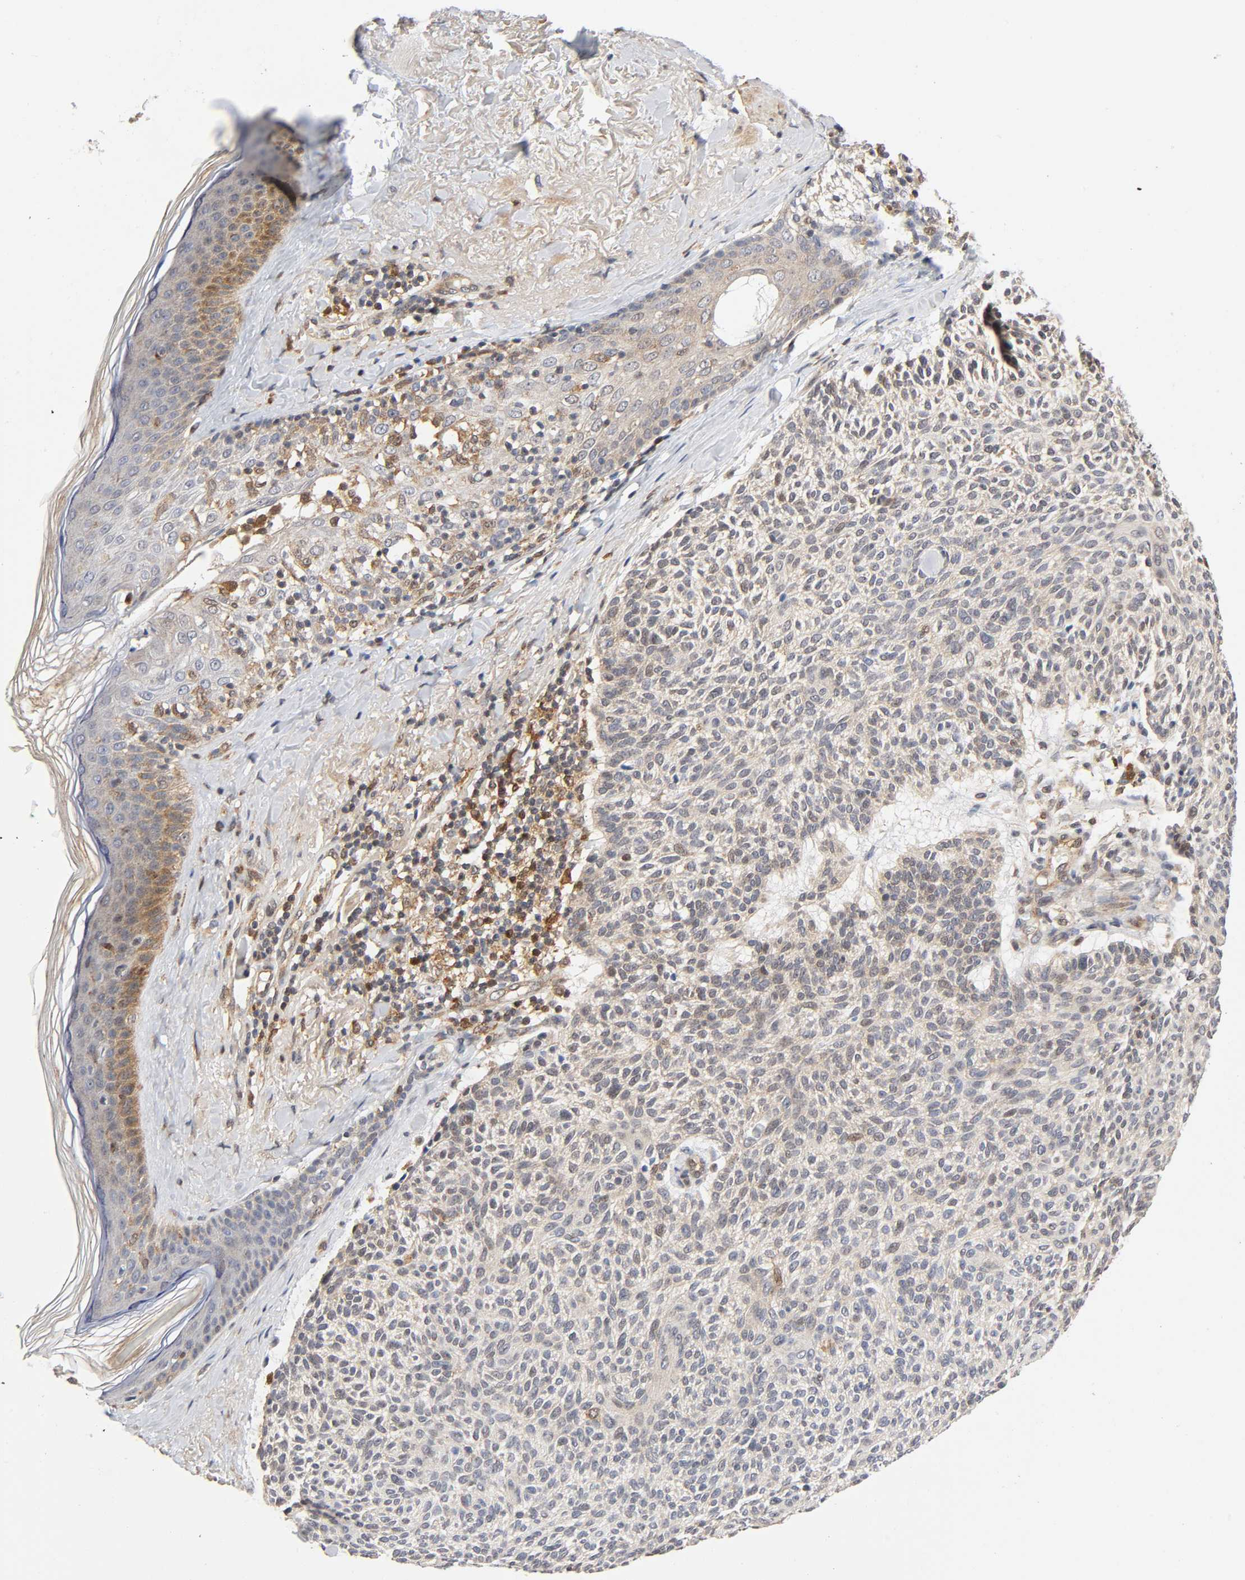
{"staining": {"intensity": "weak", "quantity": "<25%", "location": "cytoplasmic/membranous"}, "tissue": "skin cancer", "cell_type": "Tumor cells", "image_type": "cancer", "snomed": [{"axis": "morphology", "description": "Normal tissue, NOS"}, {"axis": "morphology", "description": "Basal cell carcinoma"}, {"axis": "topography", "description": "Skin"}], "caption": "This is an immunohistochemistry (IHC) micrograph of skin cancer (basal cell carcinoma). There is no expression in tumor cells.", "gene": "CASP9", "patient": {"sex": "female", "age": 70}}